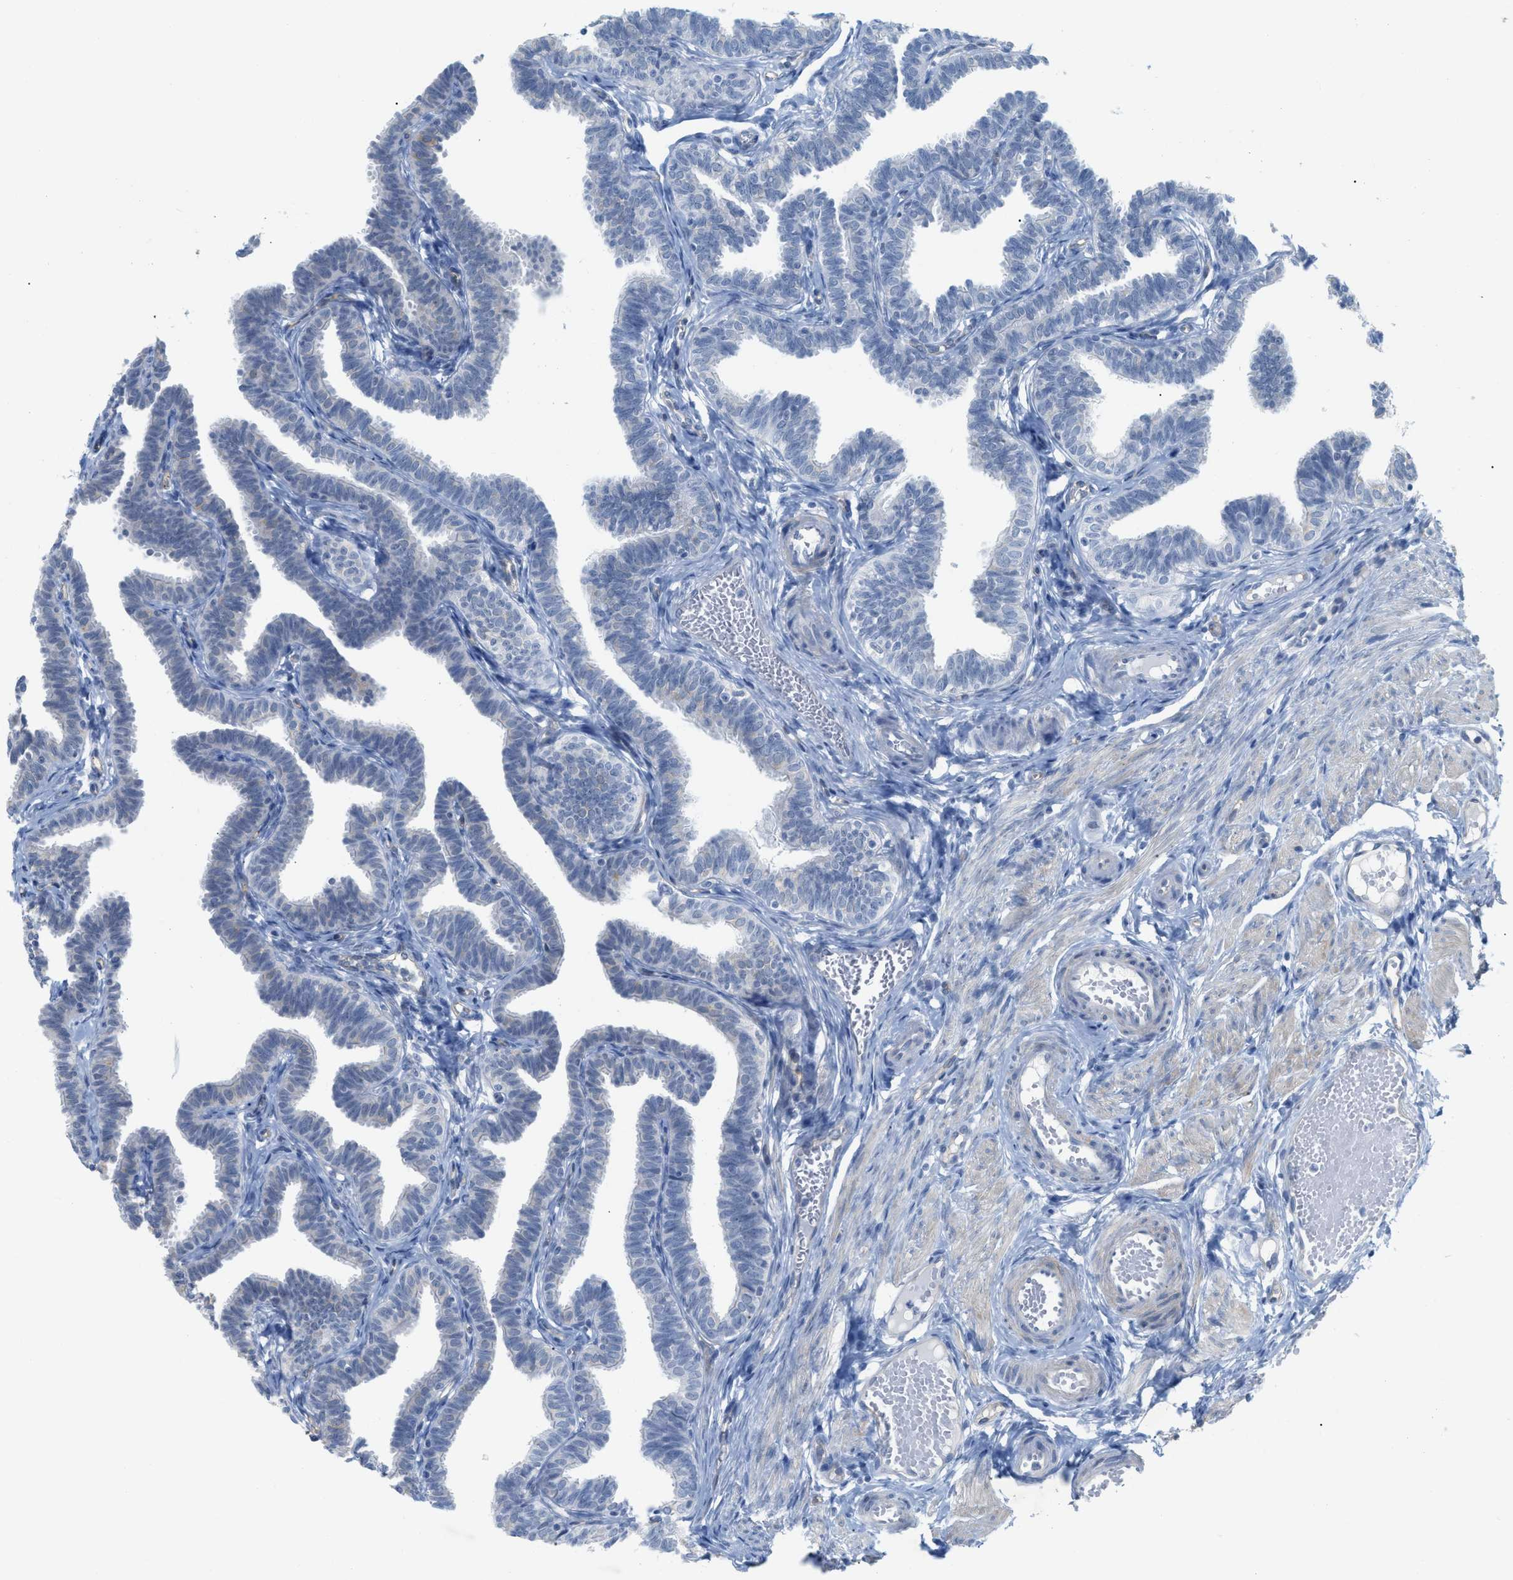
{"staining": {"intensity": "negative", "quantity": "none", "location": "none"}, "tissue": "fallopian tube", "cell_type": "Glandular cells", "image_type": "normal", "snomed": [{"axis": "morphology", "description": "Normal tissue, NOS"}, {"axis": "topography", "description": "Fallopian tube"}, {"axis": "topography", "description": "Ovary"}], "caption": "This image is of normal fallopian tube stained with immunohistochemistry (IHC) to label a protein in brown with the nuclei are counter-stained blue. There is no positivity in glandular cells. (DAB IHC visualized using brightfield microscopy, high magnification).", "gene": "HLTF", "patient": {"sex": "female", "age": 23}}